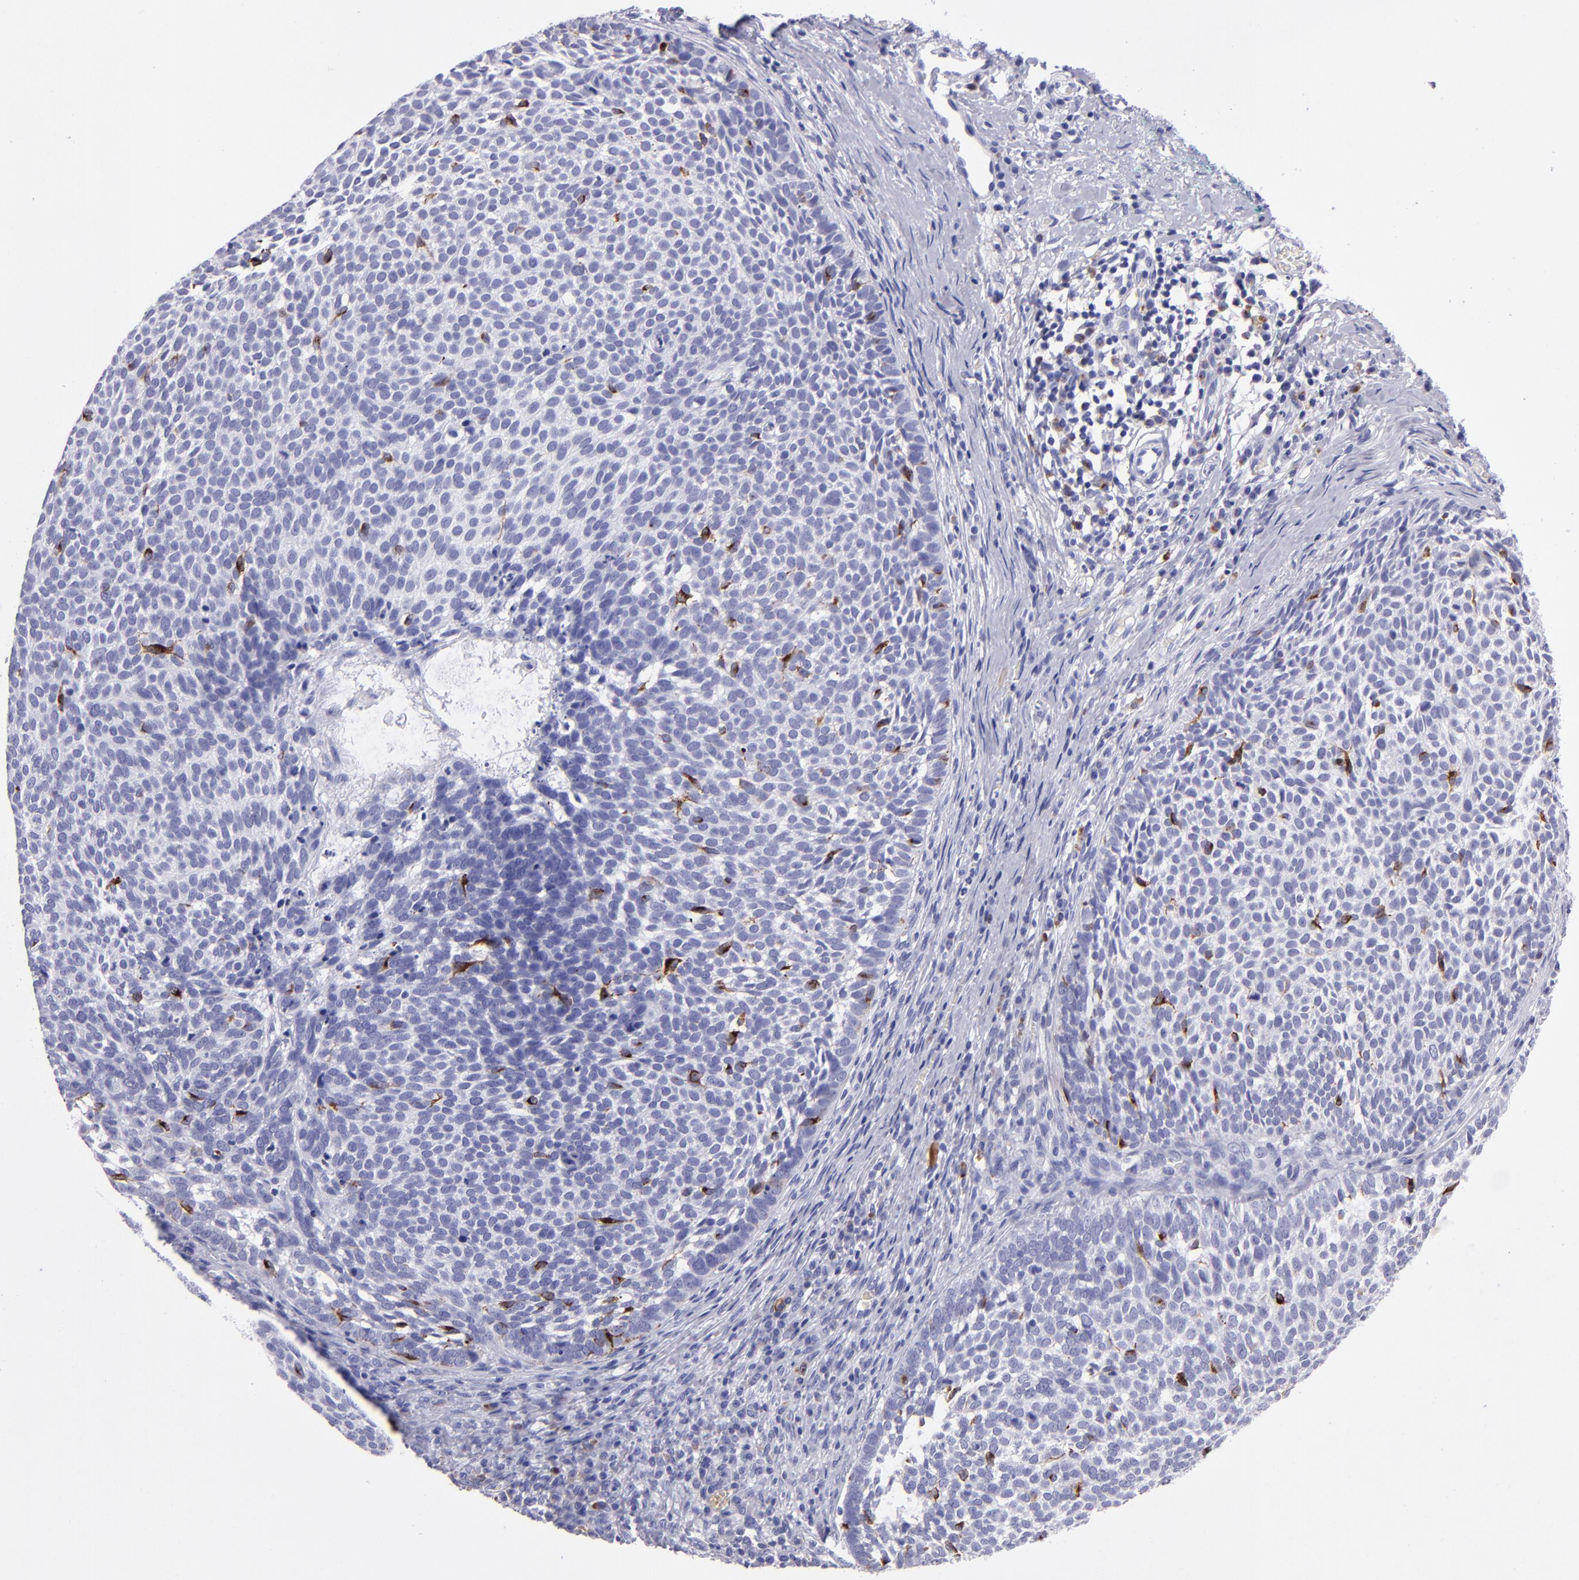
{"staining": {"intensity": "negative", "quantity": "none", "location": "none"}, "tissue": "skin cancer", "cell_type": "Tumor cells", "image_type": "cancer", "snomed": [{"axis": "morphology", "description": "Basal cell carcinoma"}, {"axis": "topography", "description": "Skin"}], "caption": "Tumor cells show no significant protein staining in skin cancer.", "gene": "TYRP1", "patient": {"sex": "male", "age": 63}}